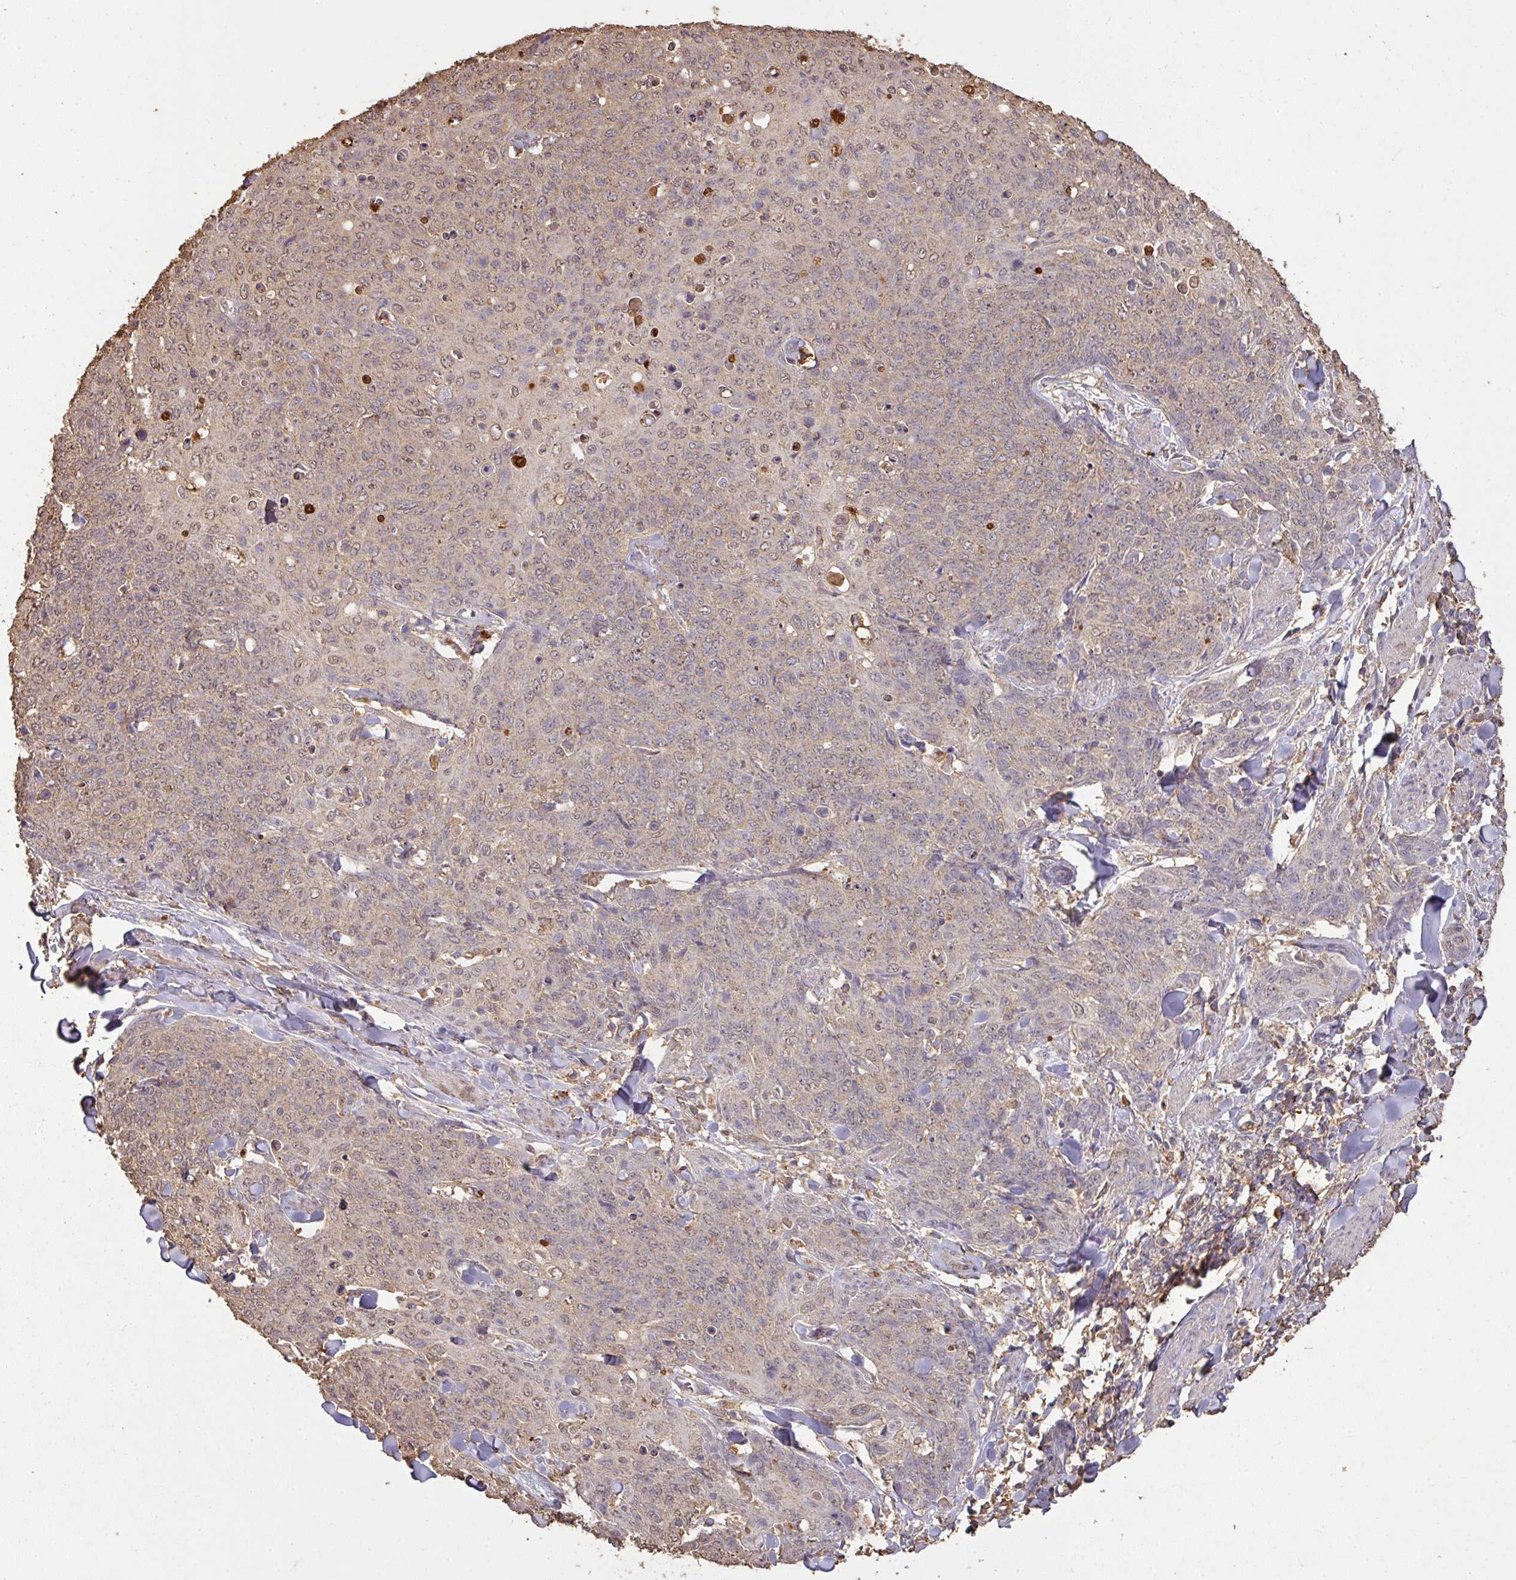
{"staining": {"intensity": "weak", "quantity": "<25%", "location": "cytoplasmic/membranous,nuclear"}, "tissue": "skin cancer", "cell_type": "Tumor cells", "image_type": "cancer", "snomed": [{"axis": "morphology", "description": "Squamous cell carcinoma, NOS"}, {"axis": "topography", "description": "Skin"}, {"axis": "topography", "description": "Vulva"}], "caption": "Immunohistochemical staining of human skin cancer displays no significant staining in tumor cells.", "gene": "ATAT1", "patient": {"sex": "female", "age": 85}}